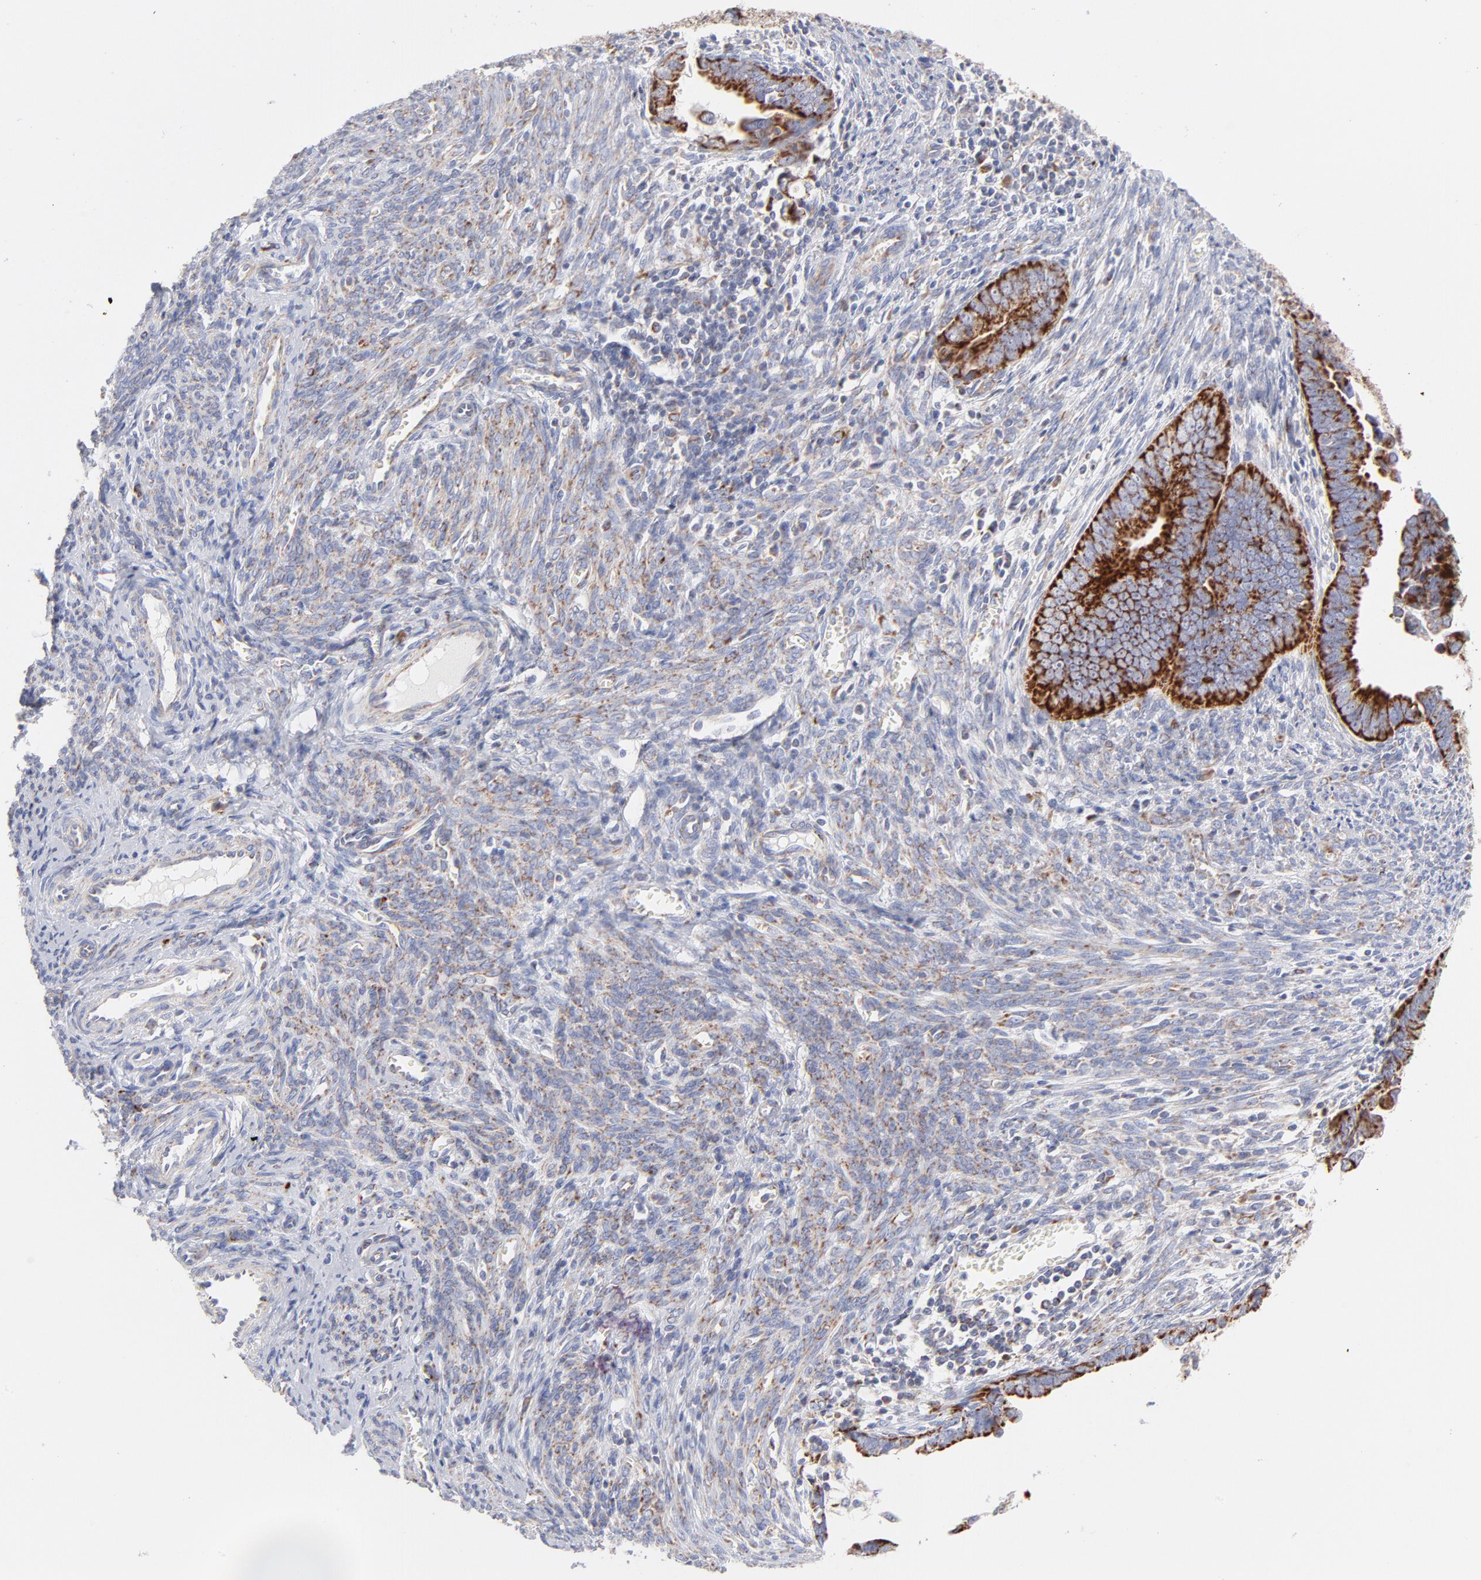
{"staining": {"intensity": "strong", "quantity": ">75%", "location": "cytoplasmic/membranous"}, "tissue": "endometrial cancer", "cell_type": "Tumor cells", "image_type": "cancer", "snomed": [{"axis": "morphology", "description": "Adenocarcinoma, NOS"}, {"axis": "topography", "description": "Endometrium"}], "caption": "A micrograph of human endometrial cancer (adenocarcinoma) stained for a protein displays strong cytoplasmic/membranous brown staining in tumor cells. (IHC, brightfield microscopy, high magnification).", "gene": "TIMM8A", "patient": {"sex": "female", "age": 75}}